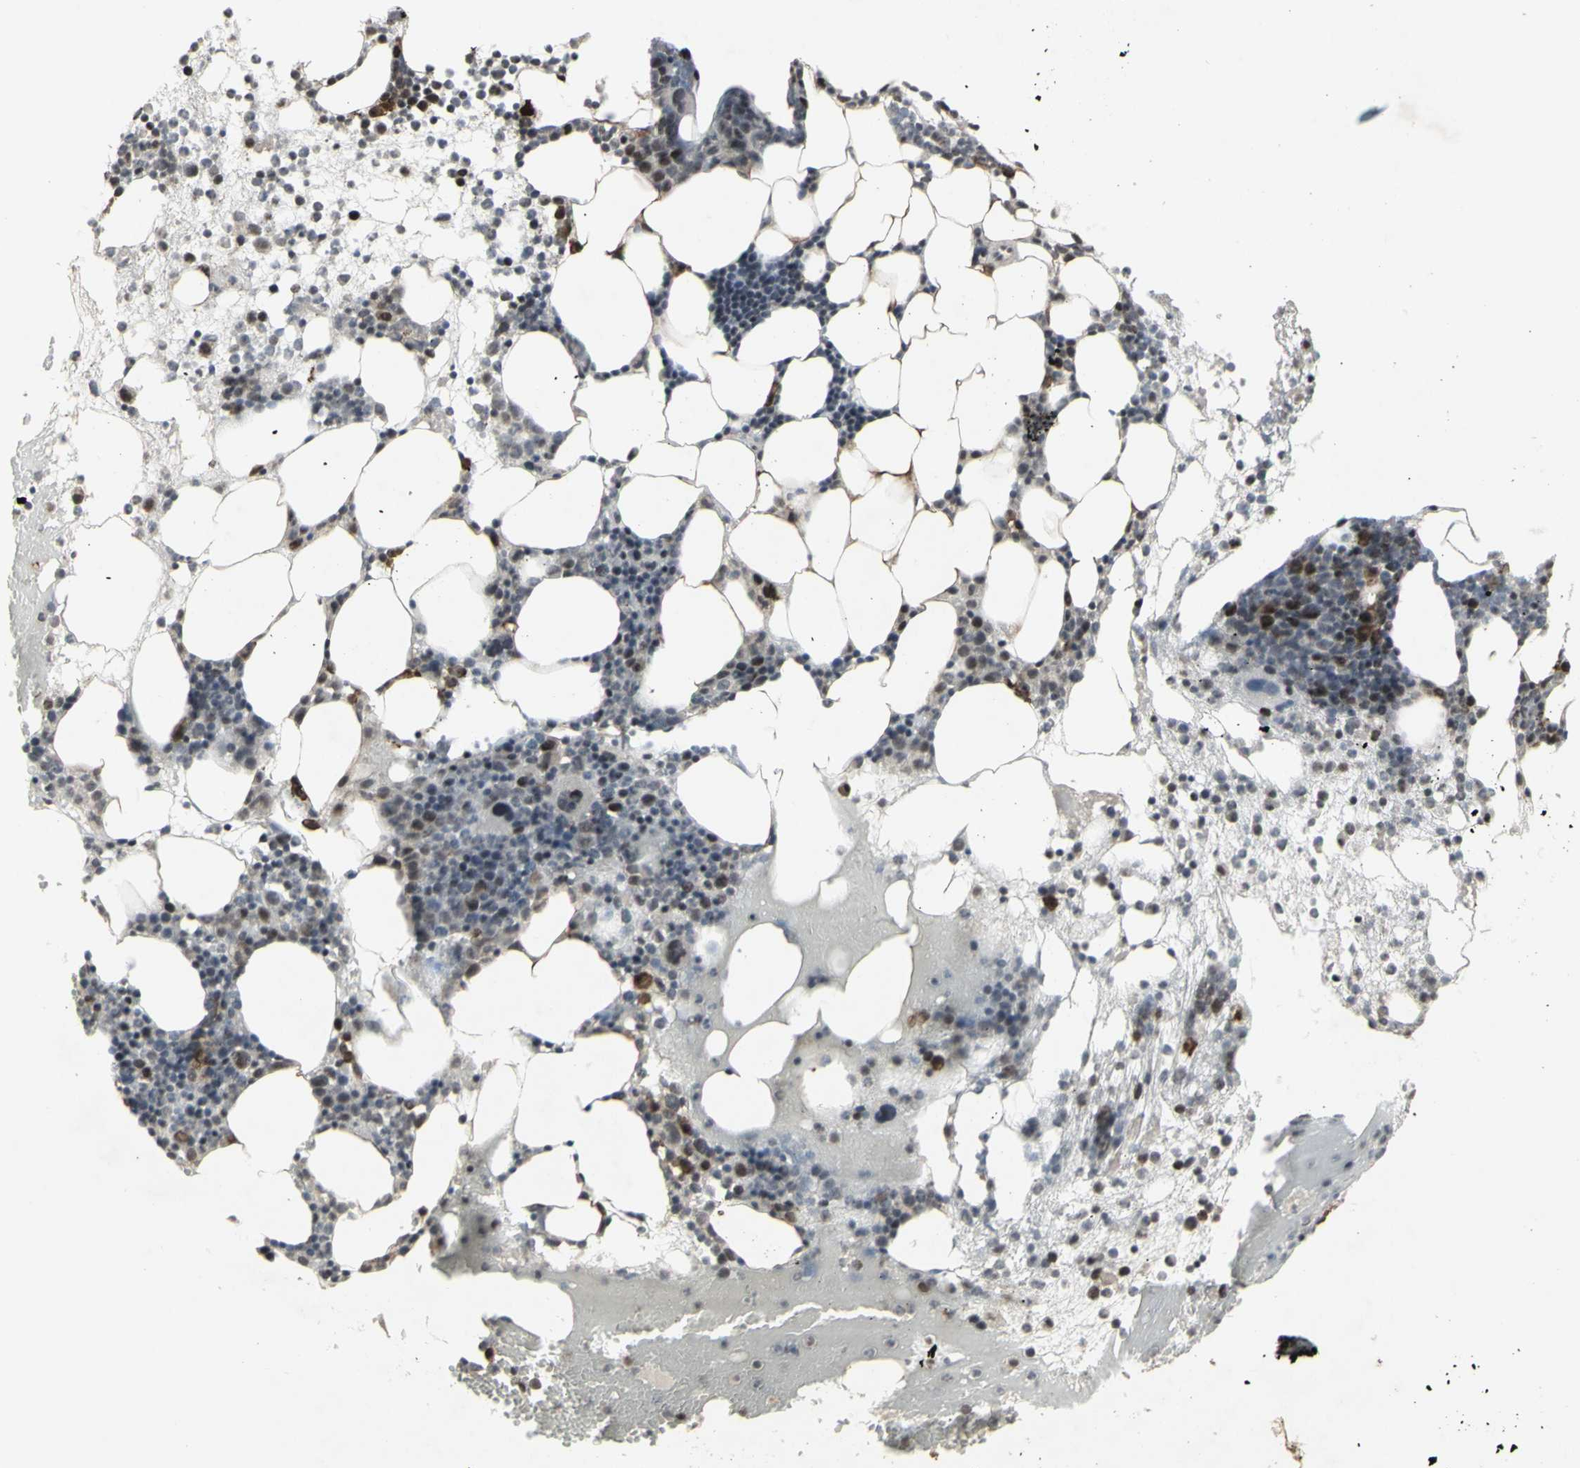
{"staining": {"intensity": "strong", "quantity": "25%-75%", "location": "nuclear"}, "tissue": "bone marrow", "cell_type": "Hematopoietic cells", "image_type": "normal", "snomed": [{"axis": "morphology", "description": "Normal tissue, NOS"}, {"axis": "morphology", "description": "Inflammation, NOS"}, {"axis": "topography", "description": "Bone marrow"}], "caption": "A histopathology image of bone marrow stained for a protein reveals strong nuclear brown staining in hematopoietic cells.", "gene": "CCNT1", "patient": {"sex": "female", "age": 79}}